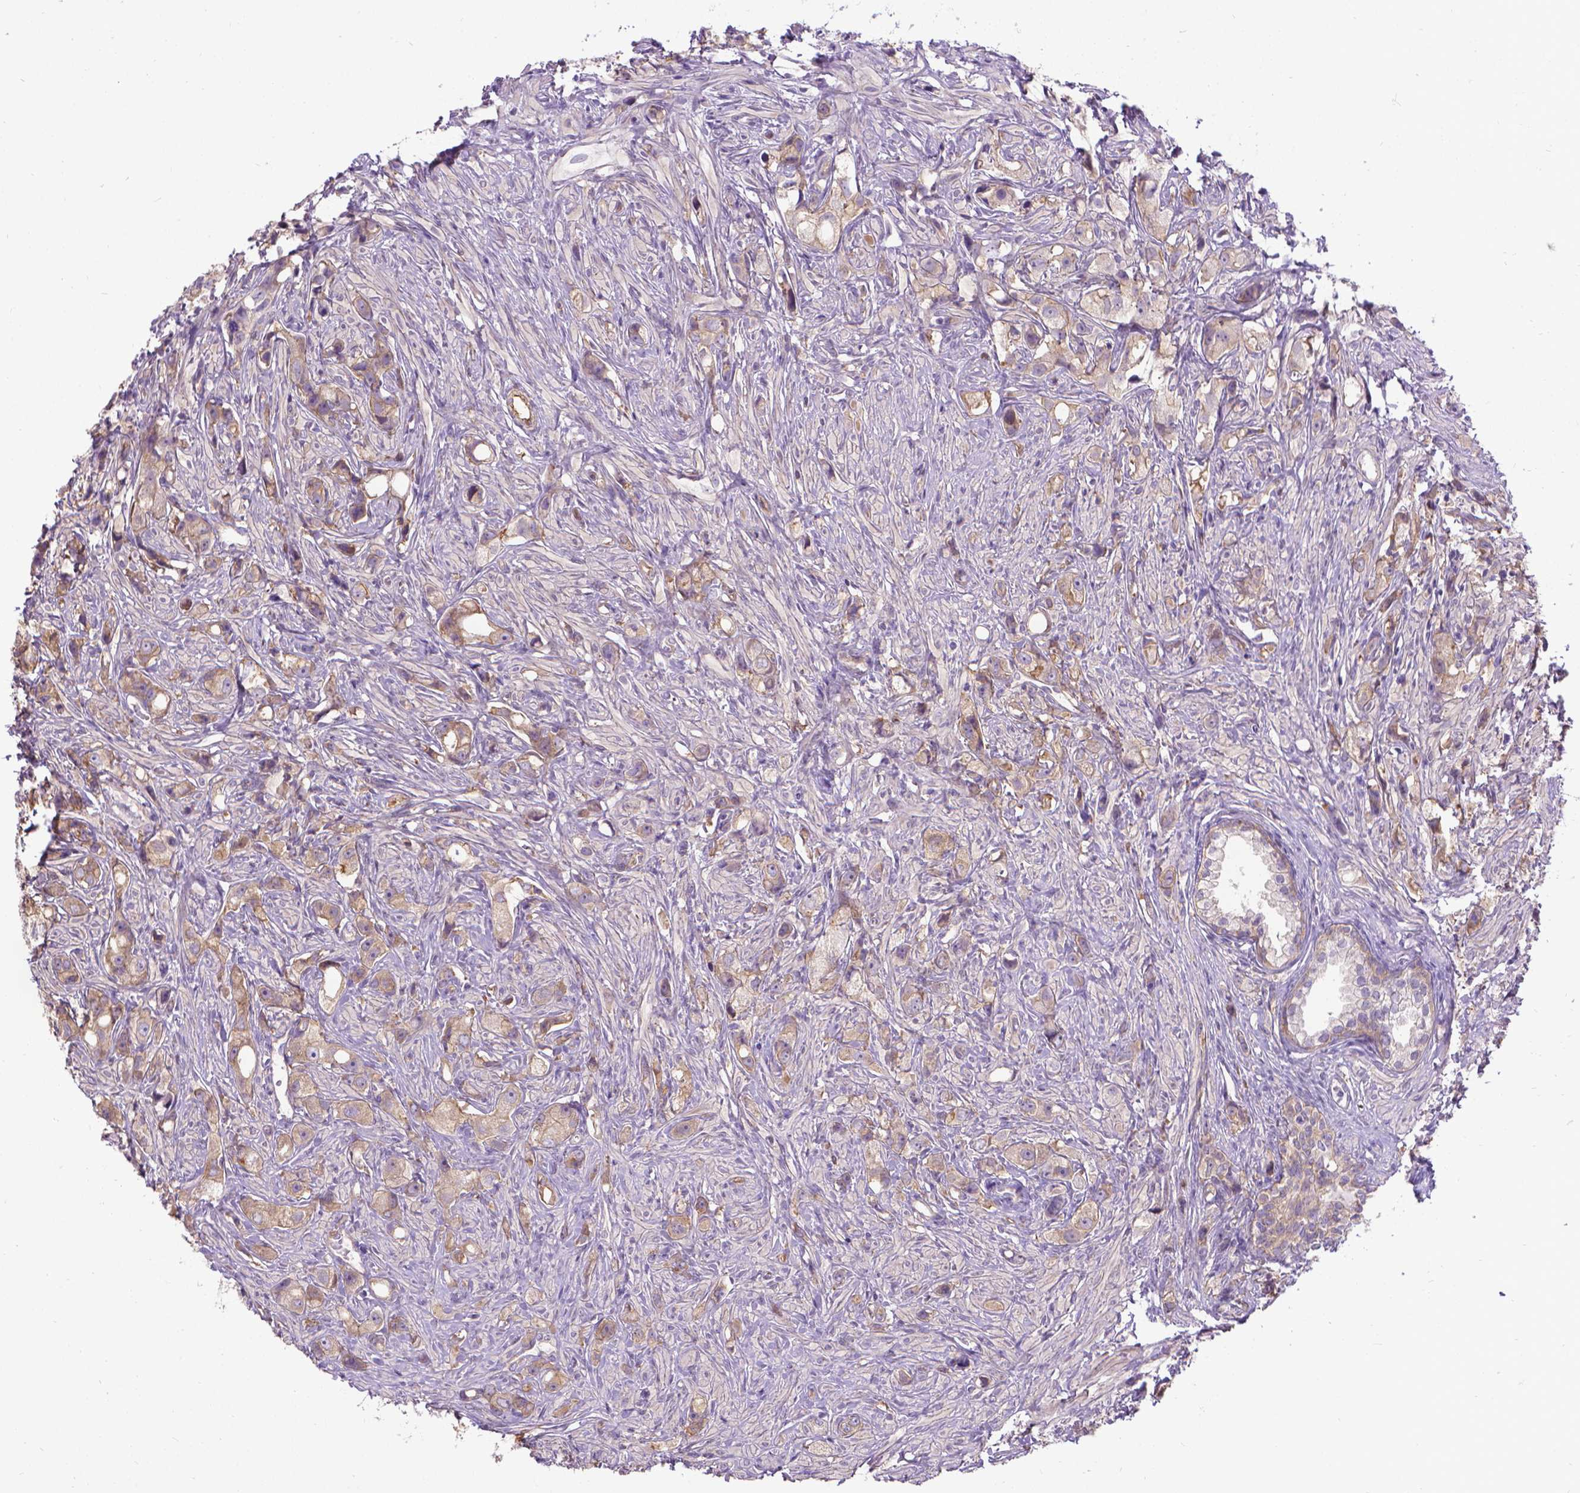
{"staining": {"intensity": "weak", "quantity": "25%-75%", "location": "cytoplasmic/membranous"}, "tissue": "prostate cancer", "cell_type": "Tumor cells", "image_type": "cancer", "snomed": [{"axis": "morphology", "description": "Adenocarcinoma, High grade"}, {"axis": "topography", "description": "Prostate"}], "caption": "Tumor cells display low levels of weak cytoplasmic/membranous expression in approximately 25%-75% of cells in human high-grade adenocarcinoma (prostate).", "gene": "CFAP299", "patient": {"sex": "male", "age": 75}}